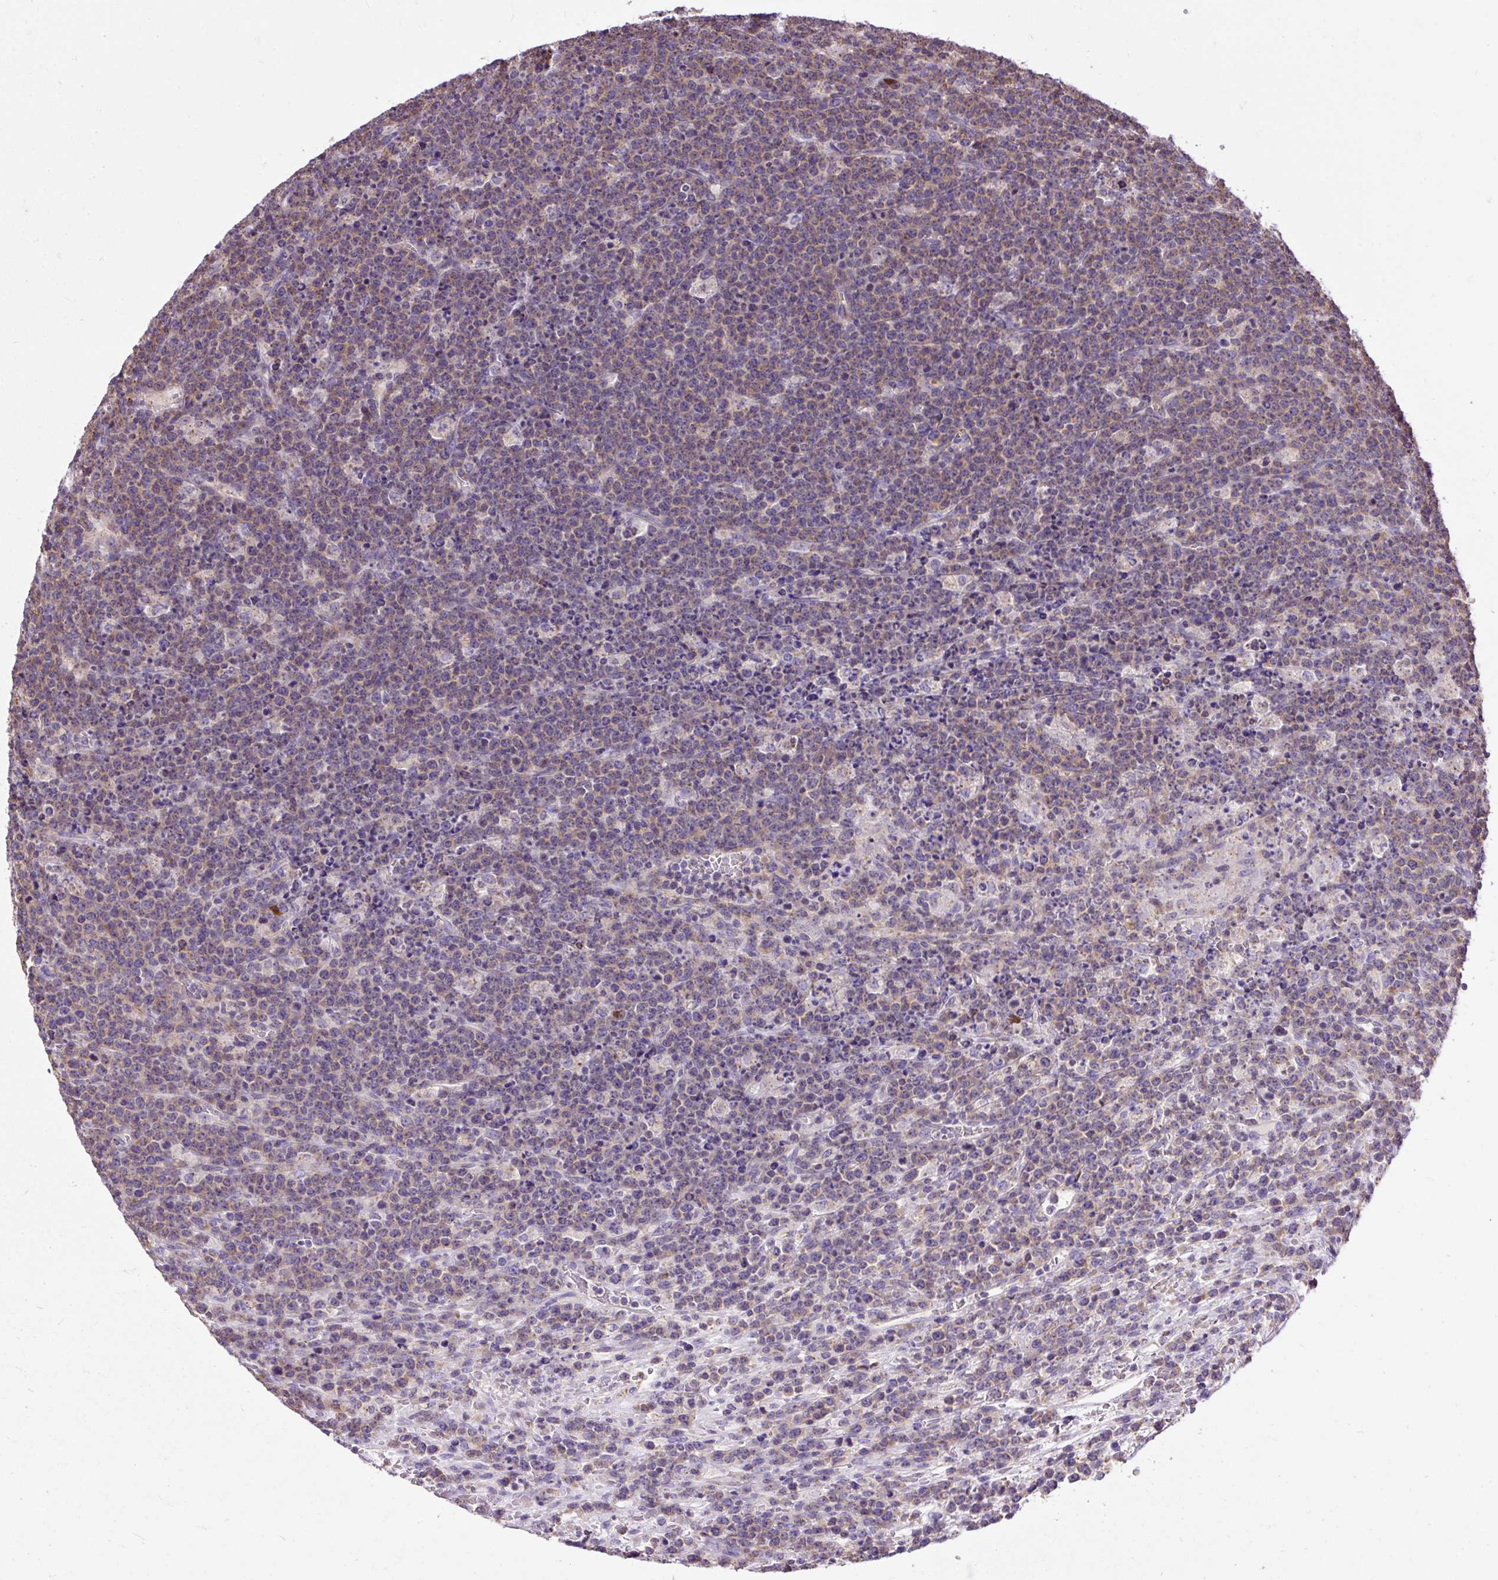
{"staining": {"intensity": "weak", "quantity": "<25%", "location": "cytoplasmic/membranous"}, "tissue": "lymphoma", "cell_type": "Tumor cells", "image_type": "cancer", "snomed": [{"axis": "morphology", "description": "Malignant lymphoma, non-Hodgkin's type, High grade"}, {"axis": "topography", "description": "Ovary"}], "caption": "High magnification brightfield microscopy of lymphoma stained with DAB (3,3'-diaminobenzidine) (brown) and counterstained with hematoxylin (blue): tumor cells show no significant staining.", "gene": "CFAP47", "patient": {"sex": "female", "age": 56}}